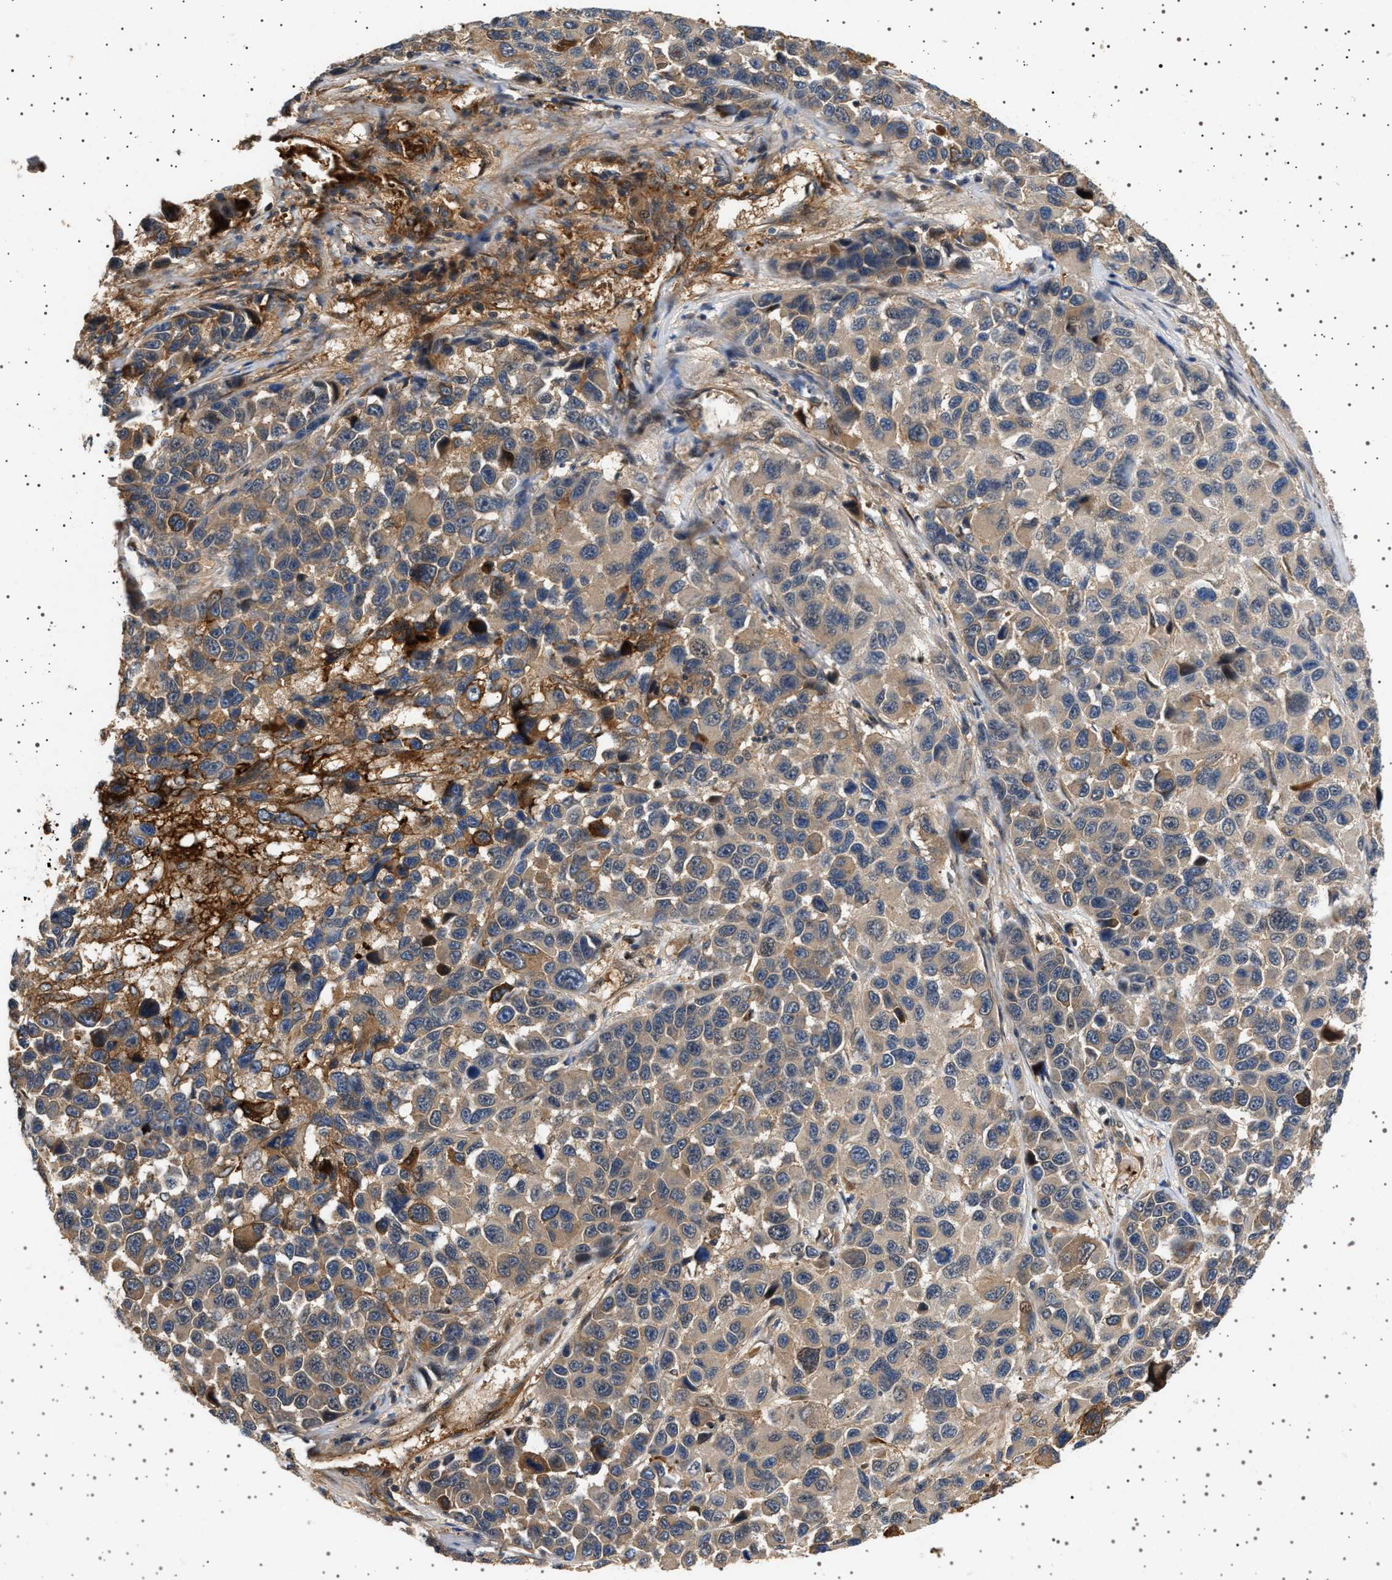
{"staining": {"intensity": "strong", "quantity": "<25%", "location": "cytoplasmic/membranous"}, "tissue": "melanoma", "cell_type": "Tumor cells", "image_type": "cancer", "snomed": [{"axis": "morphology", "description": "Malignant melanoma, NOS"}, {"axis": "topography", "description": "Skin"}], "caption": "Strong cytoplasmic/membranous protein staining is appreciated in about <25% of tumor cells in malignant melanoma.", "gene": "FICD", "patient": {"sex": "male", "age": 53}}